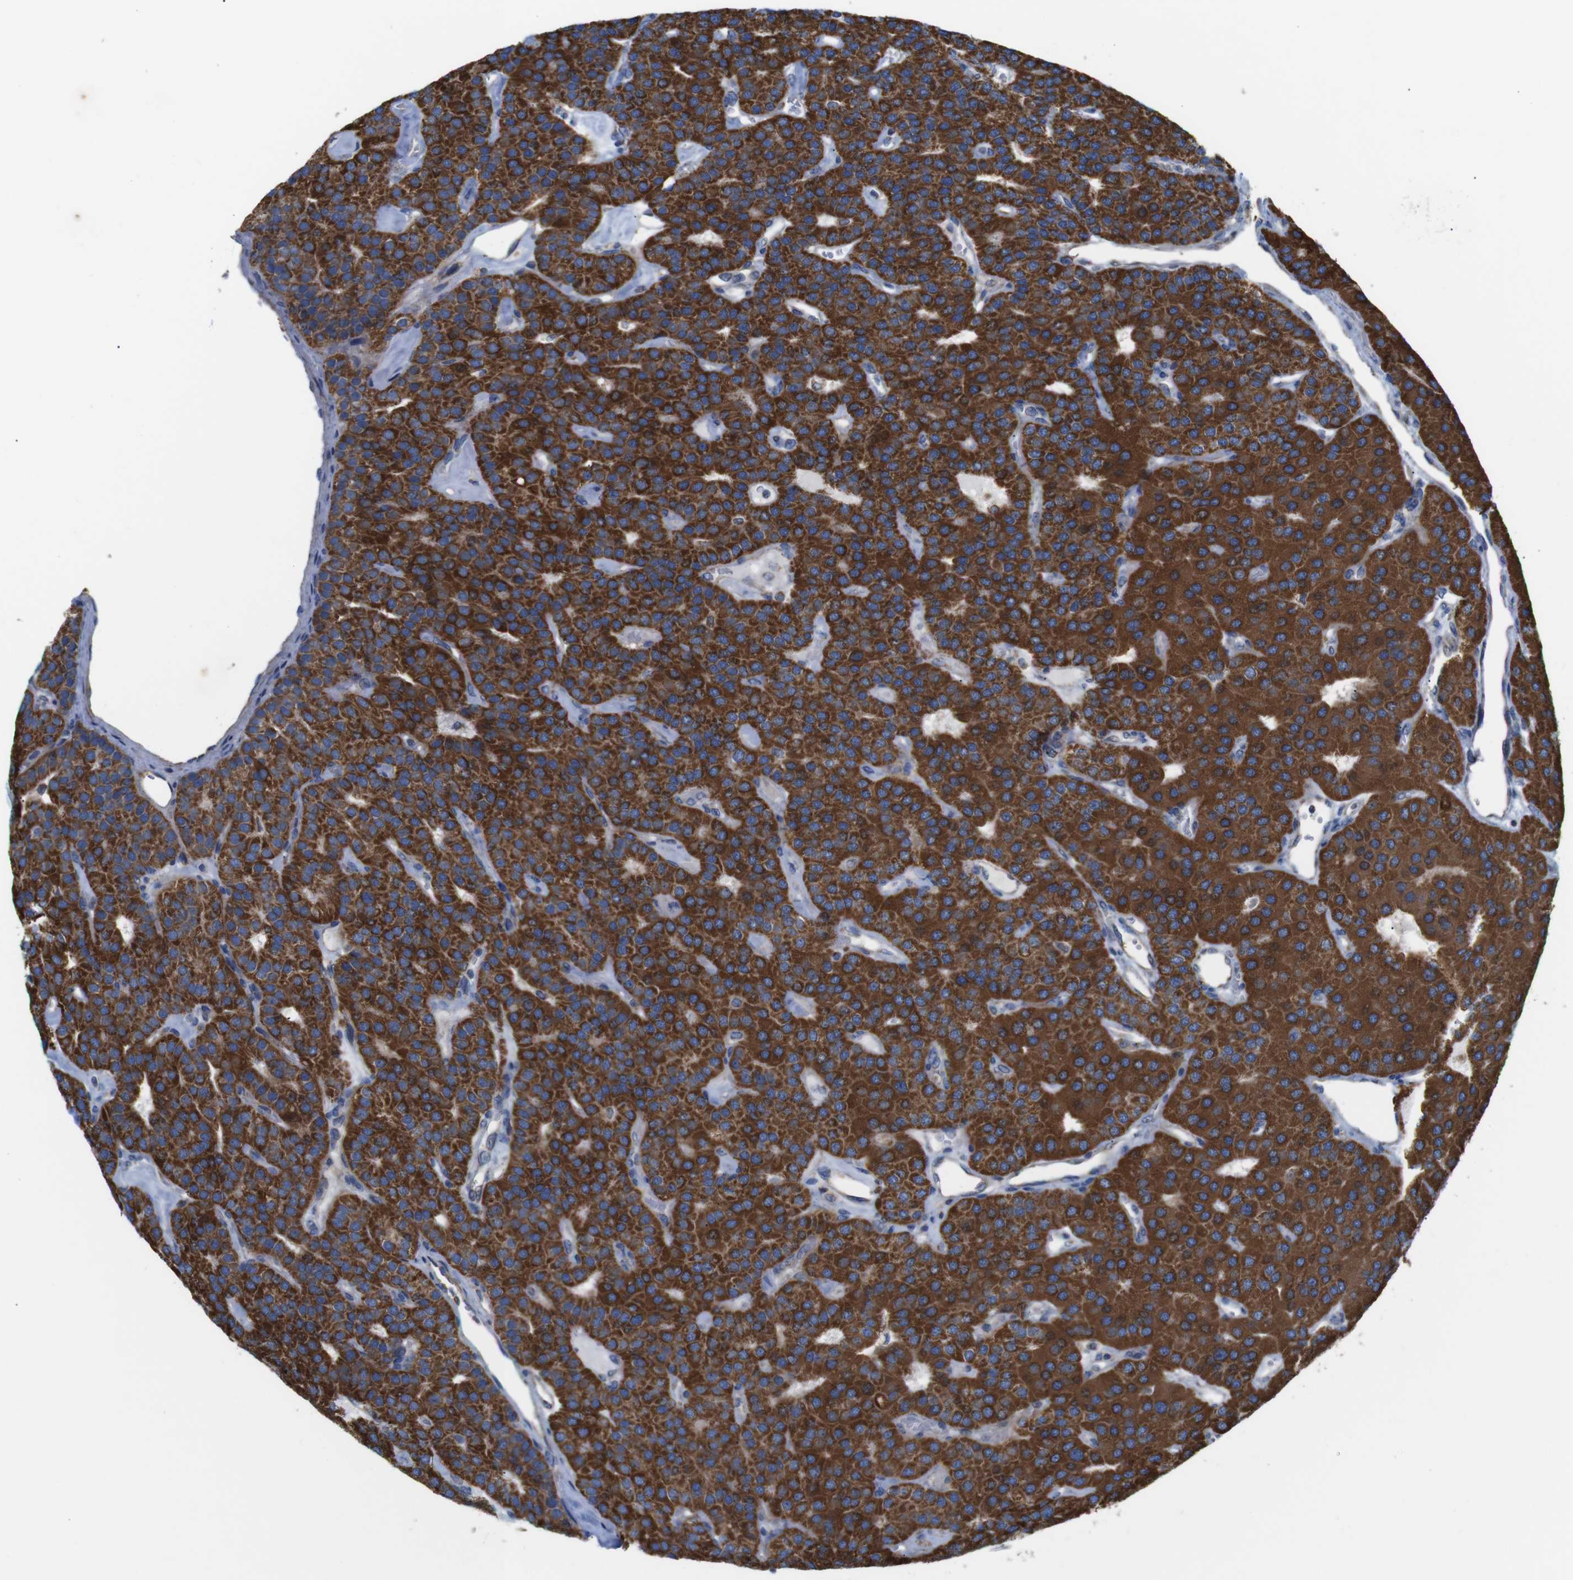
{"staining": {"intensity": "strong", "quantity": ">75%", "location": "cytoplasmic/membranous"}, "tissue": "parathyroid gland", "cell_type": "Glandular cells", "image_type": "normal", "snomed": [{"axis": "morphology", "description": "Normal tissue, NOS"}, {"axis": "morphology", "description": "Adenoma, NOS"}, {"axis": "topography", "description": "Parathyroid gland"}], "caption": "Immunohistochemical staining of benign parathyroid gland demonstrates high levels of strong cytoplasmic/membranous expression in about >75% of glandular cells.", "gene": "FAM171B", "patient": {"sex": "female", "age": 86}}